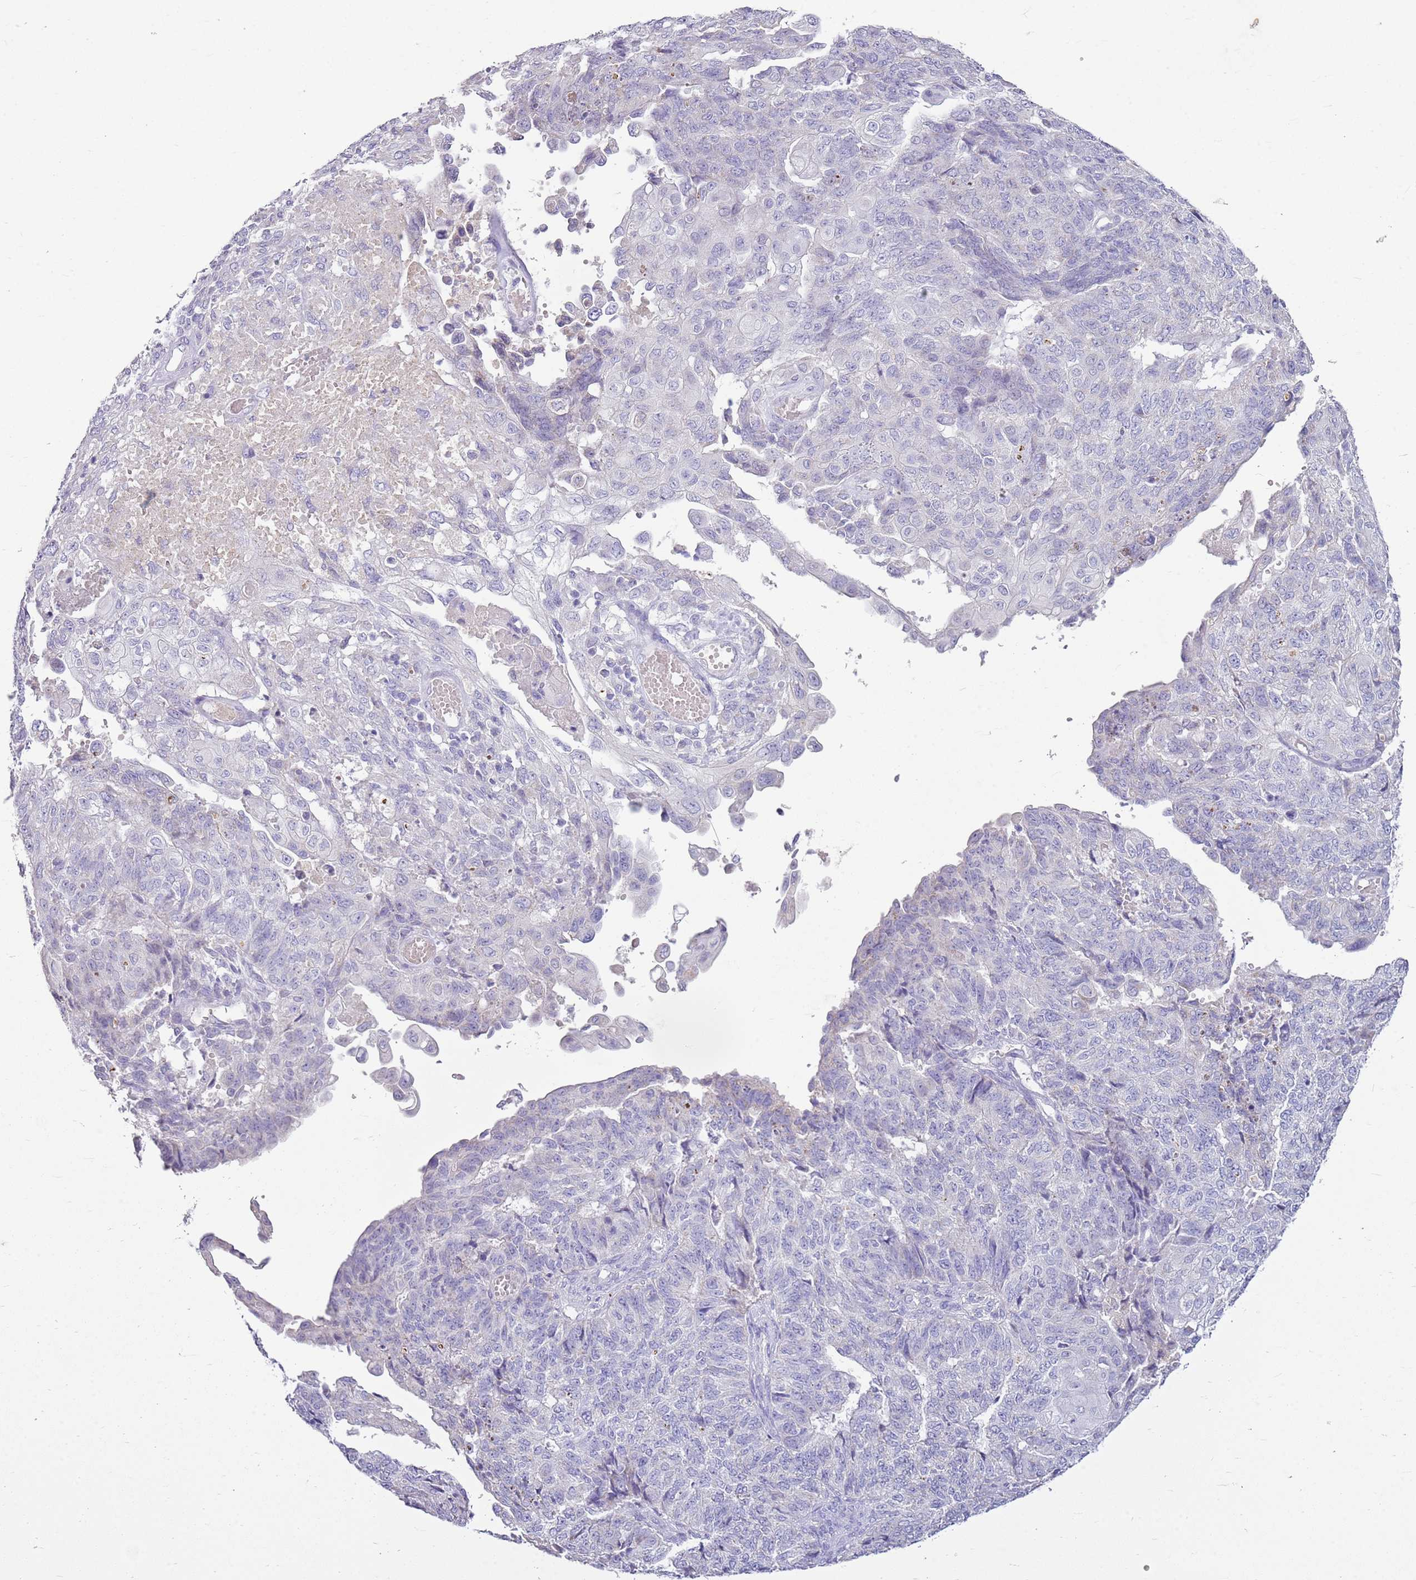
{"staining": {"intensity": "negative", "quantity": "none", "location": "none"}, "tissue": "endometrial cancer", "cell_type": "Tumor cells", "image_type": "cancer", "snomed": [{"axis": "morphology", "description": "Adenocarcinoma, NOS"}, {"axis": "topography", "description": "Endometrium"}], "caption": "This is an IHC image of human adenocarcinoma (endometrial). There is no expression in tumor cells.", "gene": "FABP2", "patient": {"sex": "female", "age": 32}}